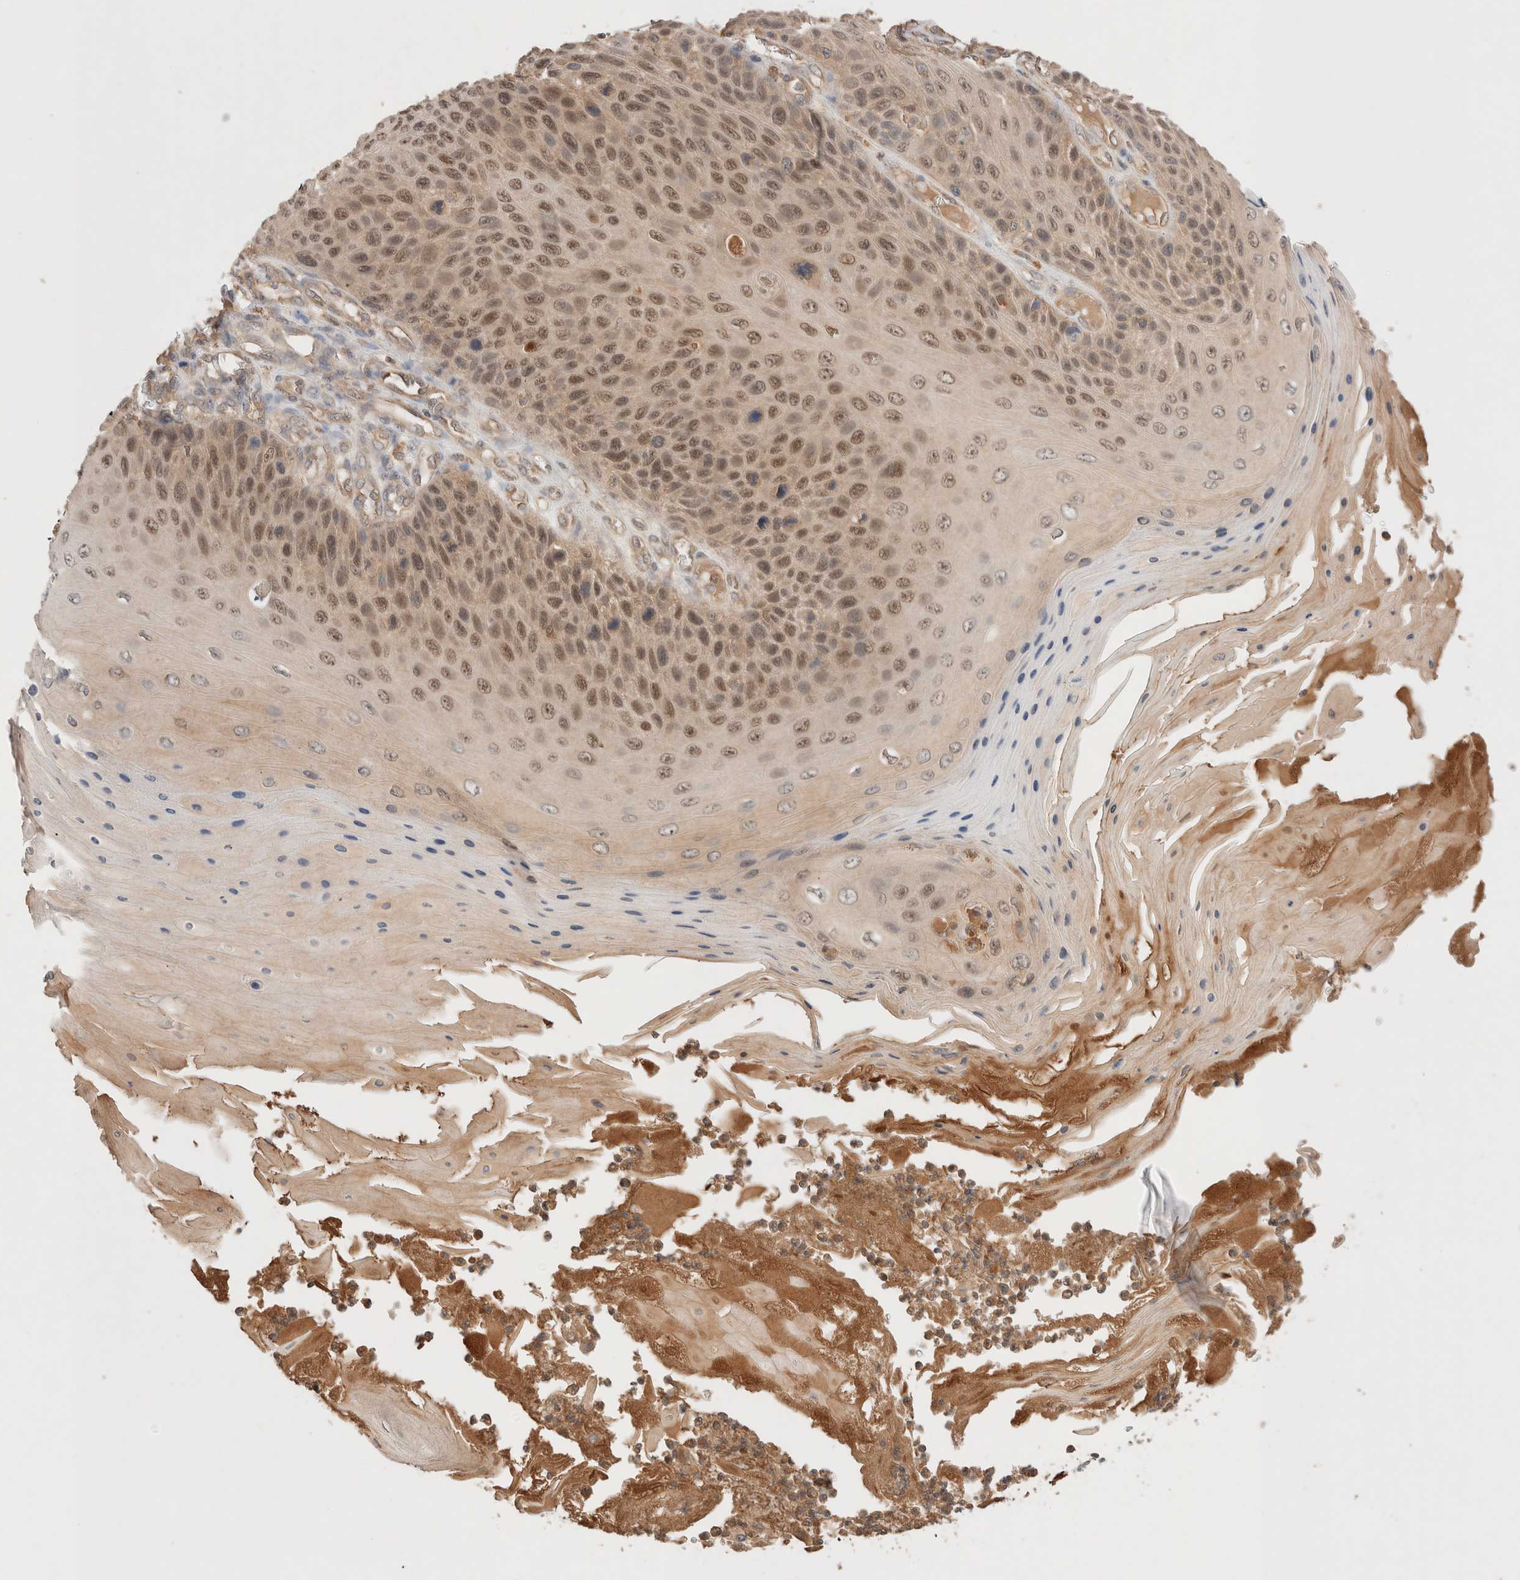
{"staining": {"intensity": "moderate", "quantity": ">75%", "location": "nuclear"}, "tissue": "skin cancer", "cell_type": "Tumor cells", "image_type": "cancer", "snomed": [{"axis": "morphology", "description": "Squamous cell carcinoma, NOS"}, {"axis": "topography", "description": "Skin"}], "caption": "Immunohistochemical staining of skin cancer (squamous cell carcinoma) shows medium levels of moderate nuclear expression in approximately >75% of tumor cells.", "gene": "CARNMT1", "patient": {"sex": "female", "age": 88}}